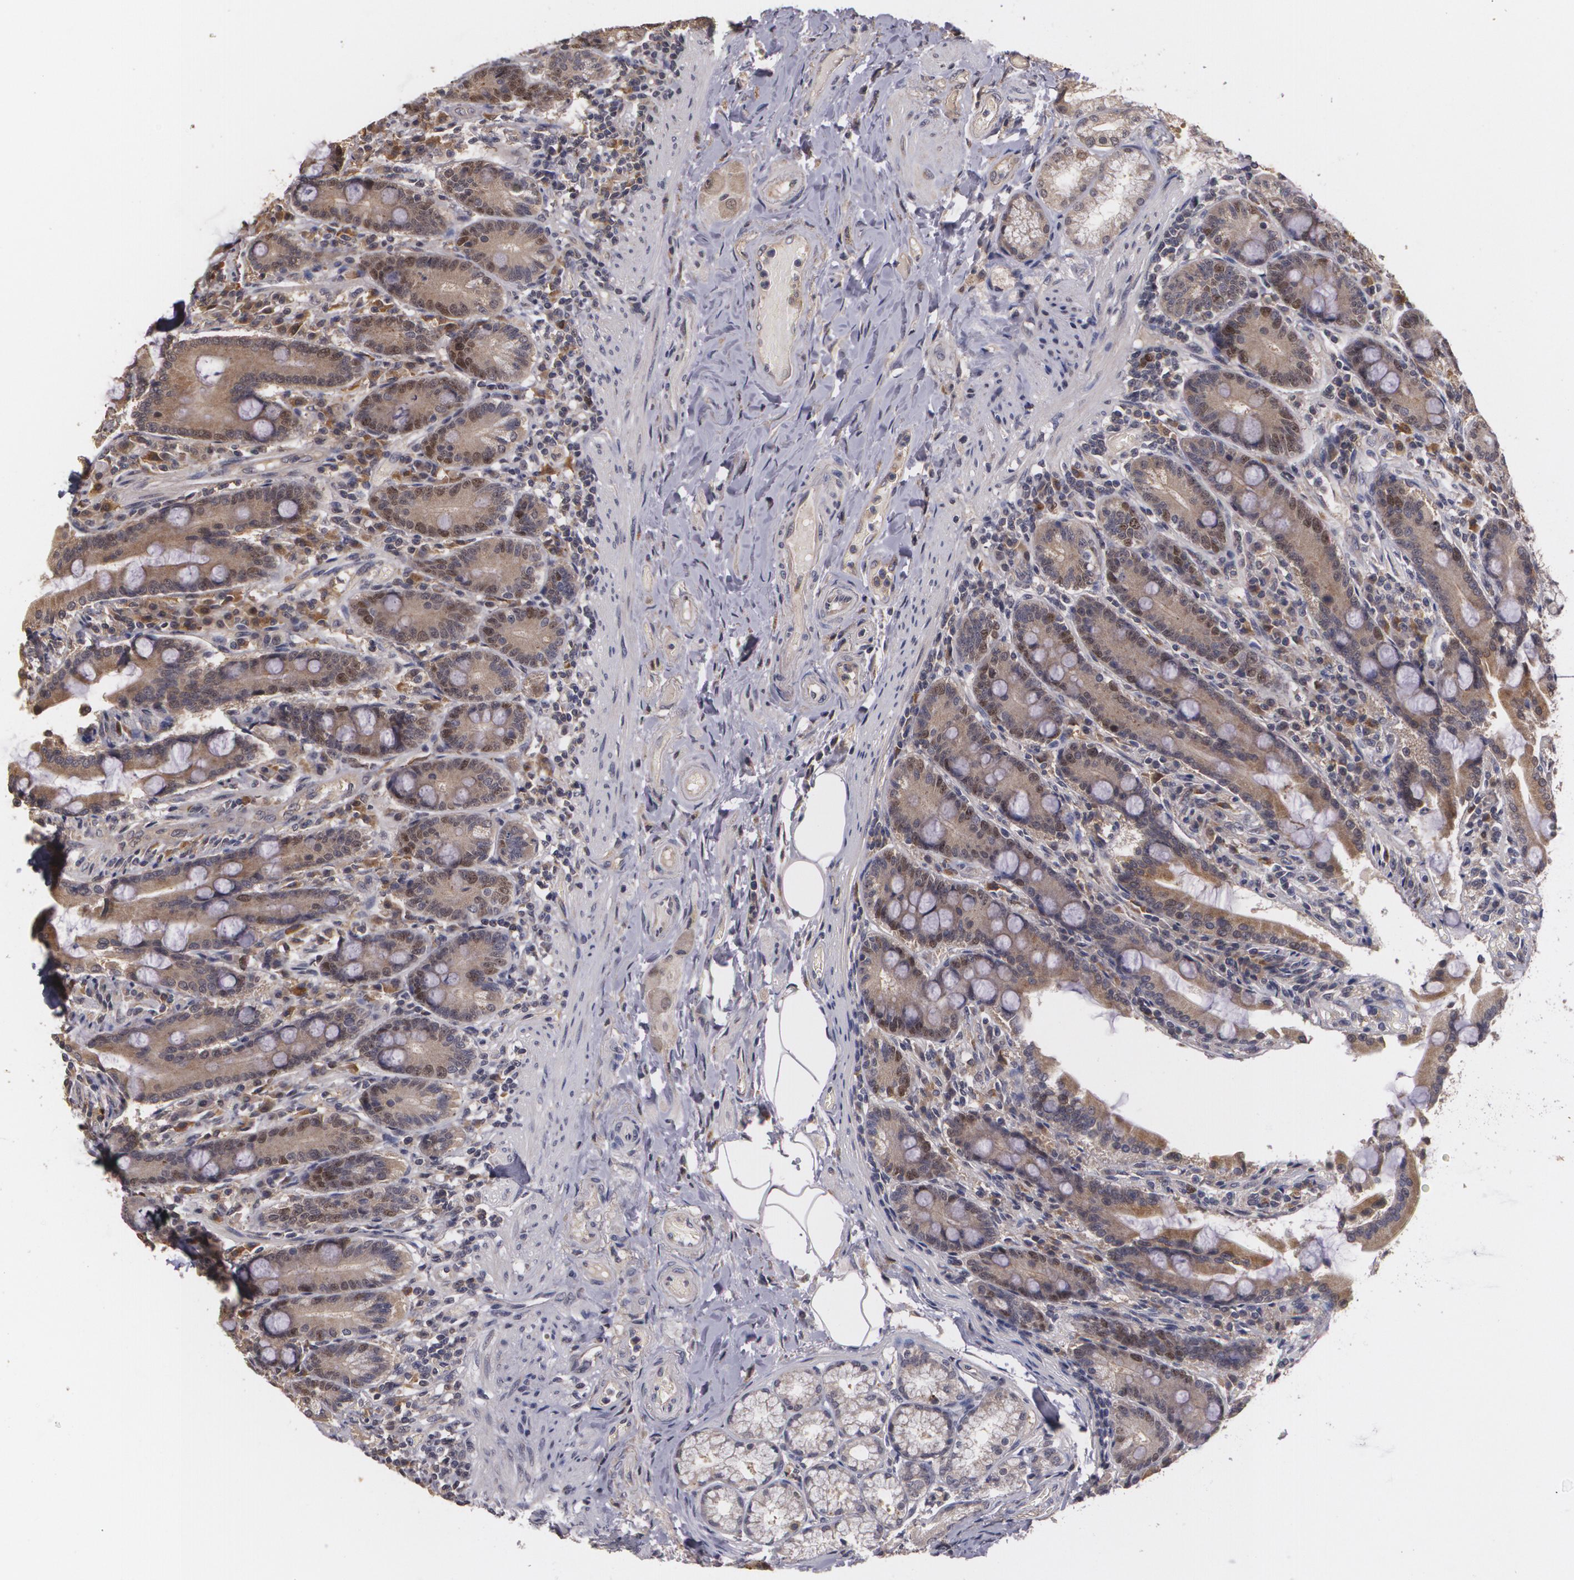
{"staining": {"intensity": "moderate", "quantity": "25%-75%", "location": "cytoplasmic/membranous,nuclear"}, "tissue": "duodenum", "cell_type": "Glandular cells", "image_type": "normal", "snomed": [{"axis": "morphology", "description": "Normal tissue, NOS"}, {"axis": "topography", "description": "Duodenum"}], "caption": "Duodenum stained with immunohistochemistry shows moderate cytoplasmic/membranous,nuclear positivity in approximately 25%-75% of glandular cells. (DAB IHC, brown staining for protein, blue staining for nuclei).", "gene": "BRCA1", "patient": {"sex": "female", "age": 64}}